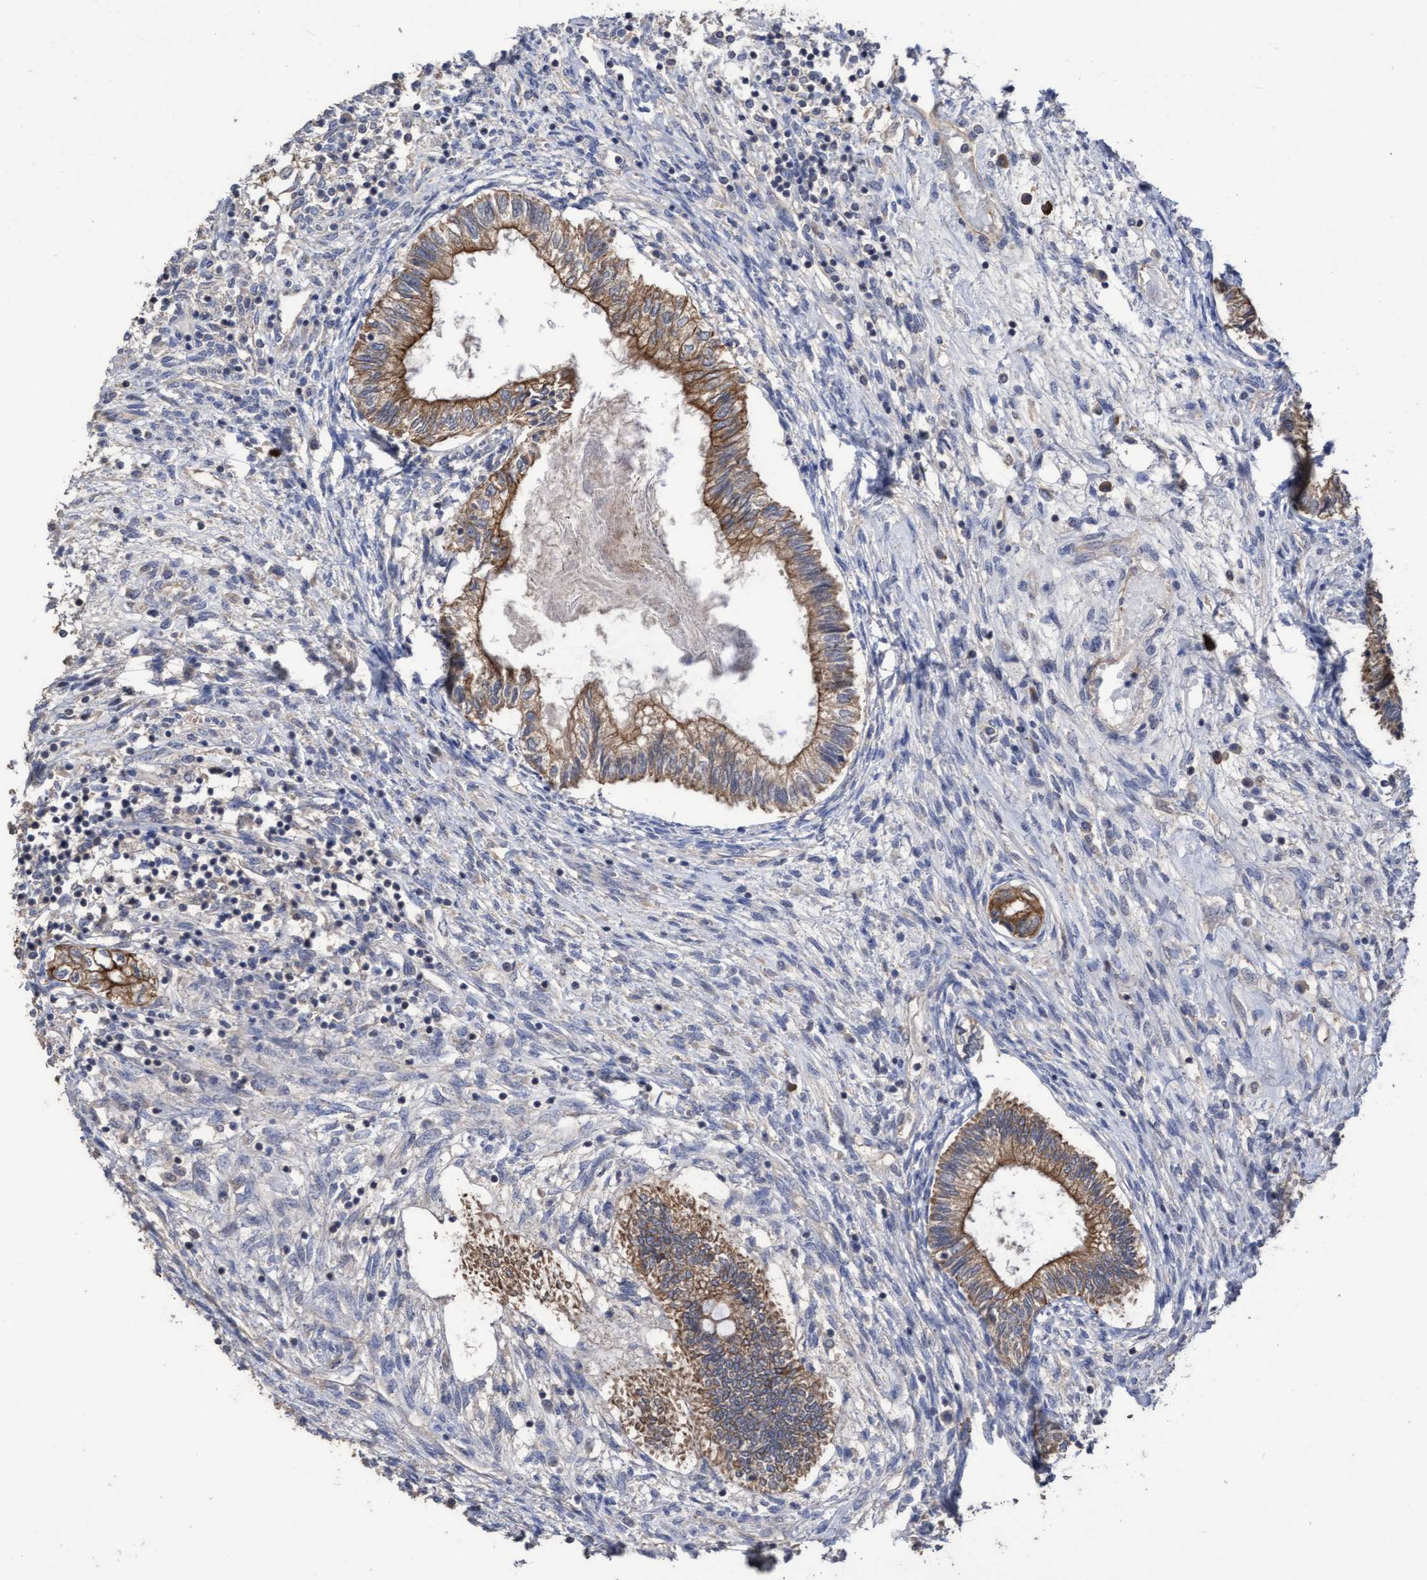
{"staining": {"intensity": "weak", "quantity": ">75%", "location": "cytoplasmic/membranous"}, "tissue": "testis cancer", "cell_type": "Tumor cells", "image_type": "cancer", "snomed": [{"axis": "morphology", "description": "Seminoma, NOS"}, {"axis": "topography", "description": "Testis"}], "caption": "The photomicrograph reveals immunohistochemical staining of testis cancer. There is weak cytoplasmic/membranous staining is present in approximately >75% of tumor cells.", "gene": "KRT24", "patient": {"sex": "male", "age": 28}}